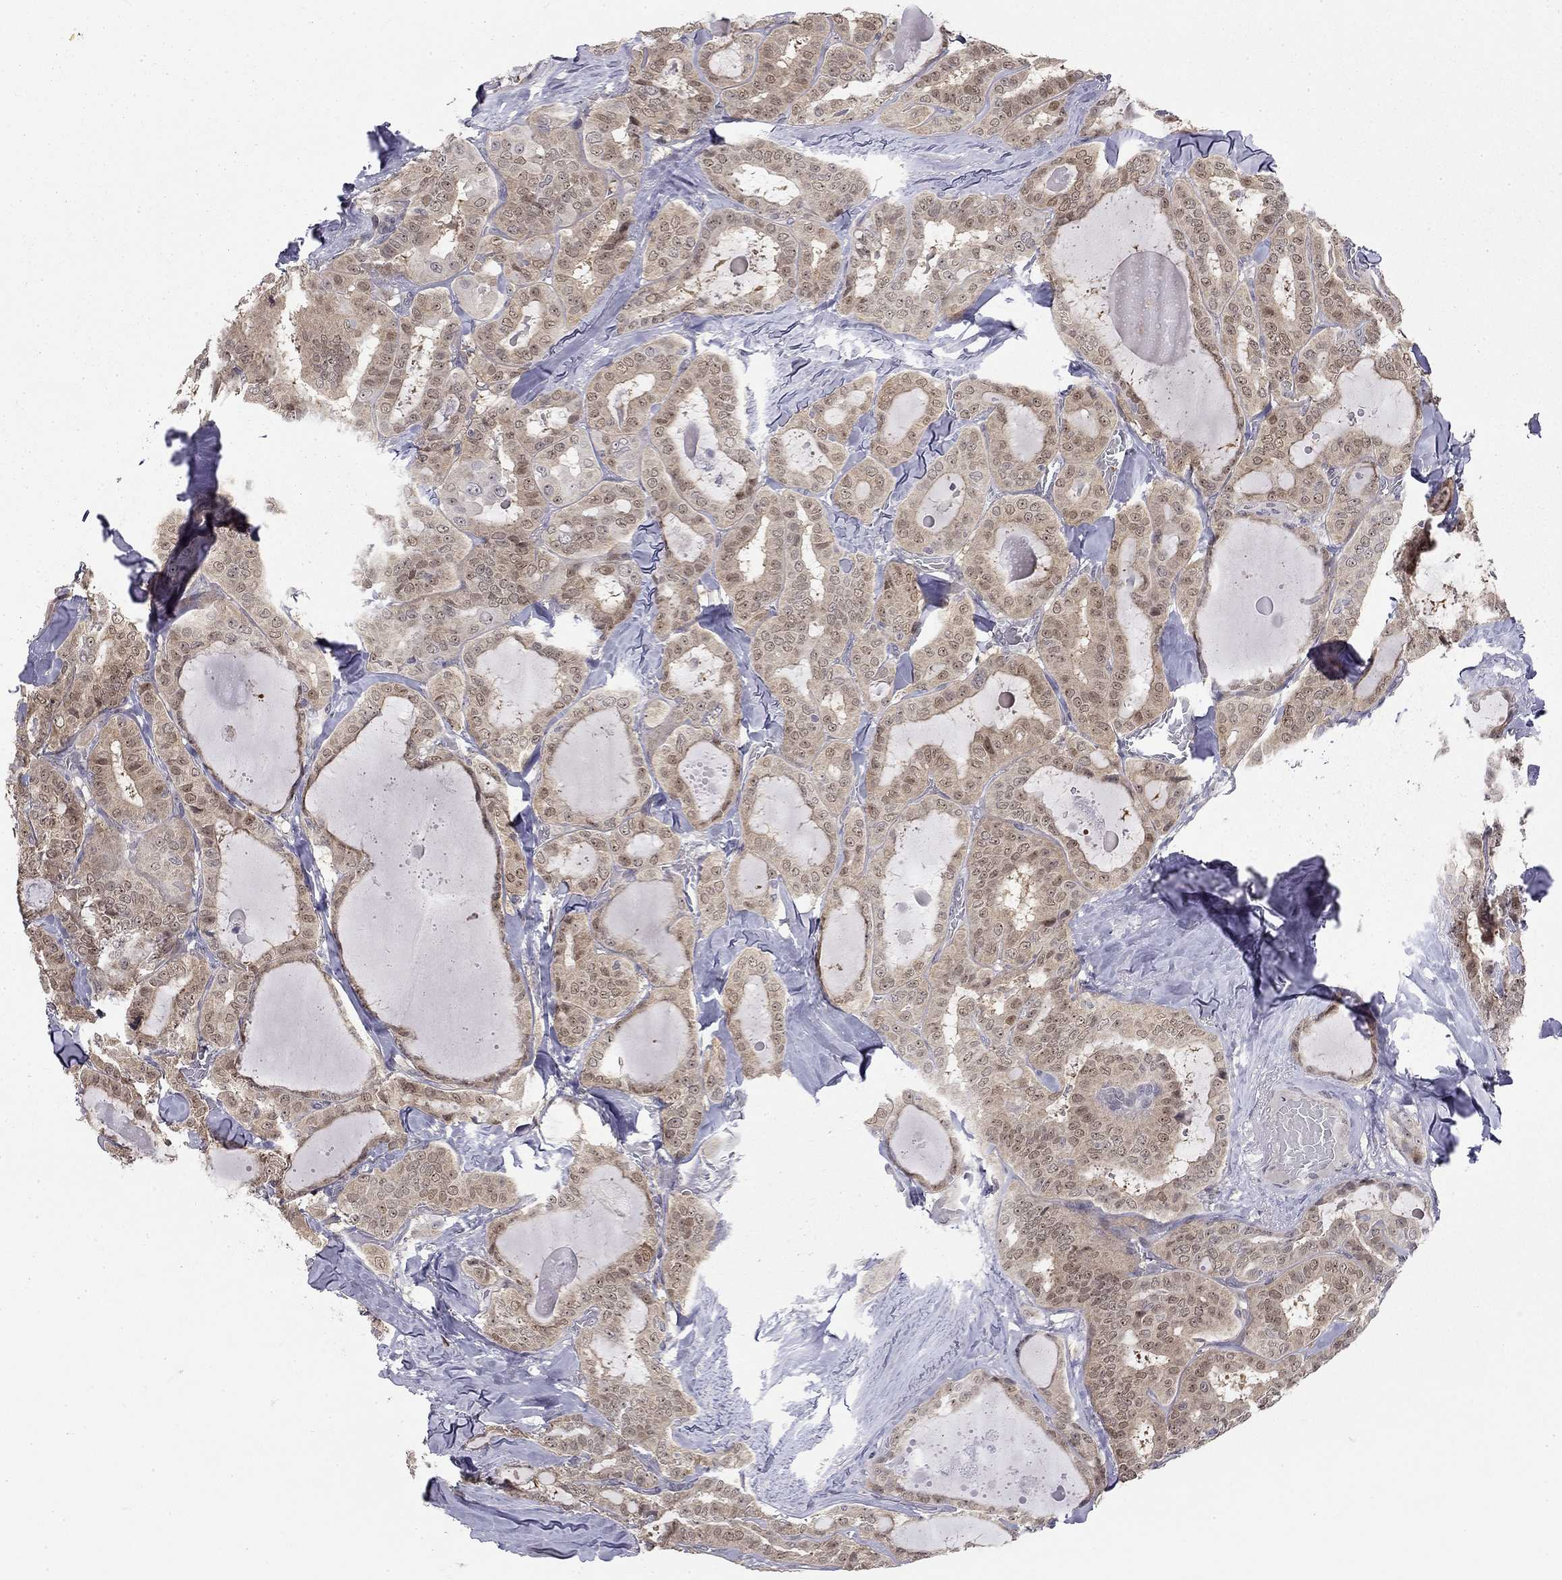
{"staining": {"intensity": "weak", "quantity": ">75%", "location": "cytoplasmic/membranous"}, "tissue": "thyroid cancer", "cell_type": "Tumor cells", "image_type": "cancer", "snomed": [{"axis": "morphology", "description": "Papillary adenocarcinoma, NOS"}, {"axis": "topography", "description": "Thyroid gland"}], "caption": "The histopathology image reveals immunohistochemical staining of thyroid cancer (papillary adenocarcinoma). There is weak cytoplasmic/membranous staining is appreciated in approximately >75% of tumor cells. Ihc stains the protein of interest in brown and the nuclei are stained blue.", "gene": "STXBP6", "patient": {"sex": "female", "age": 39}}